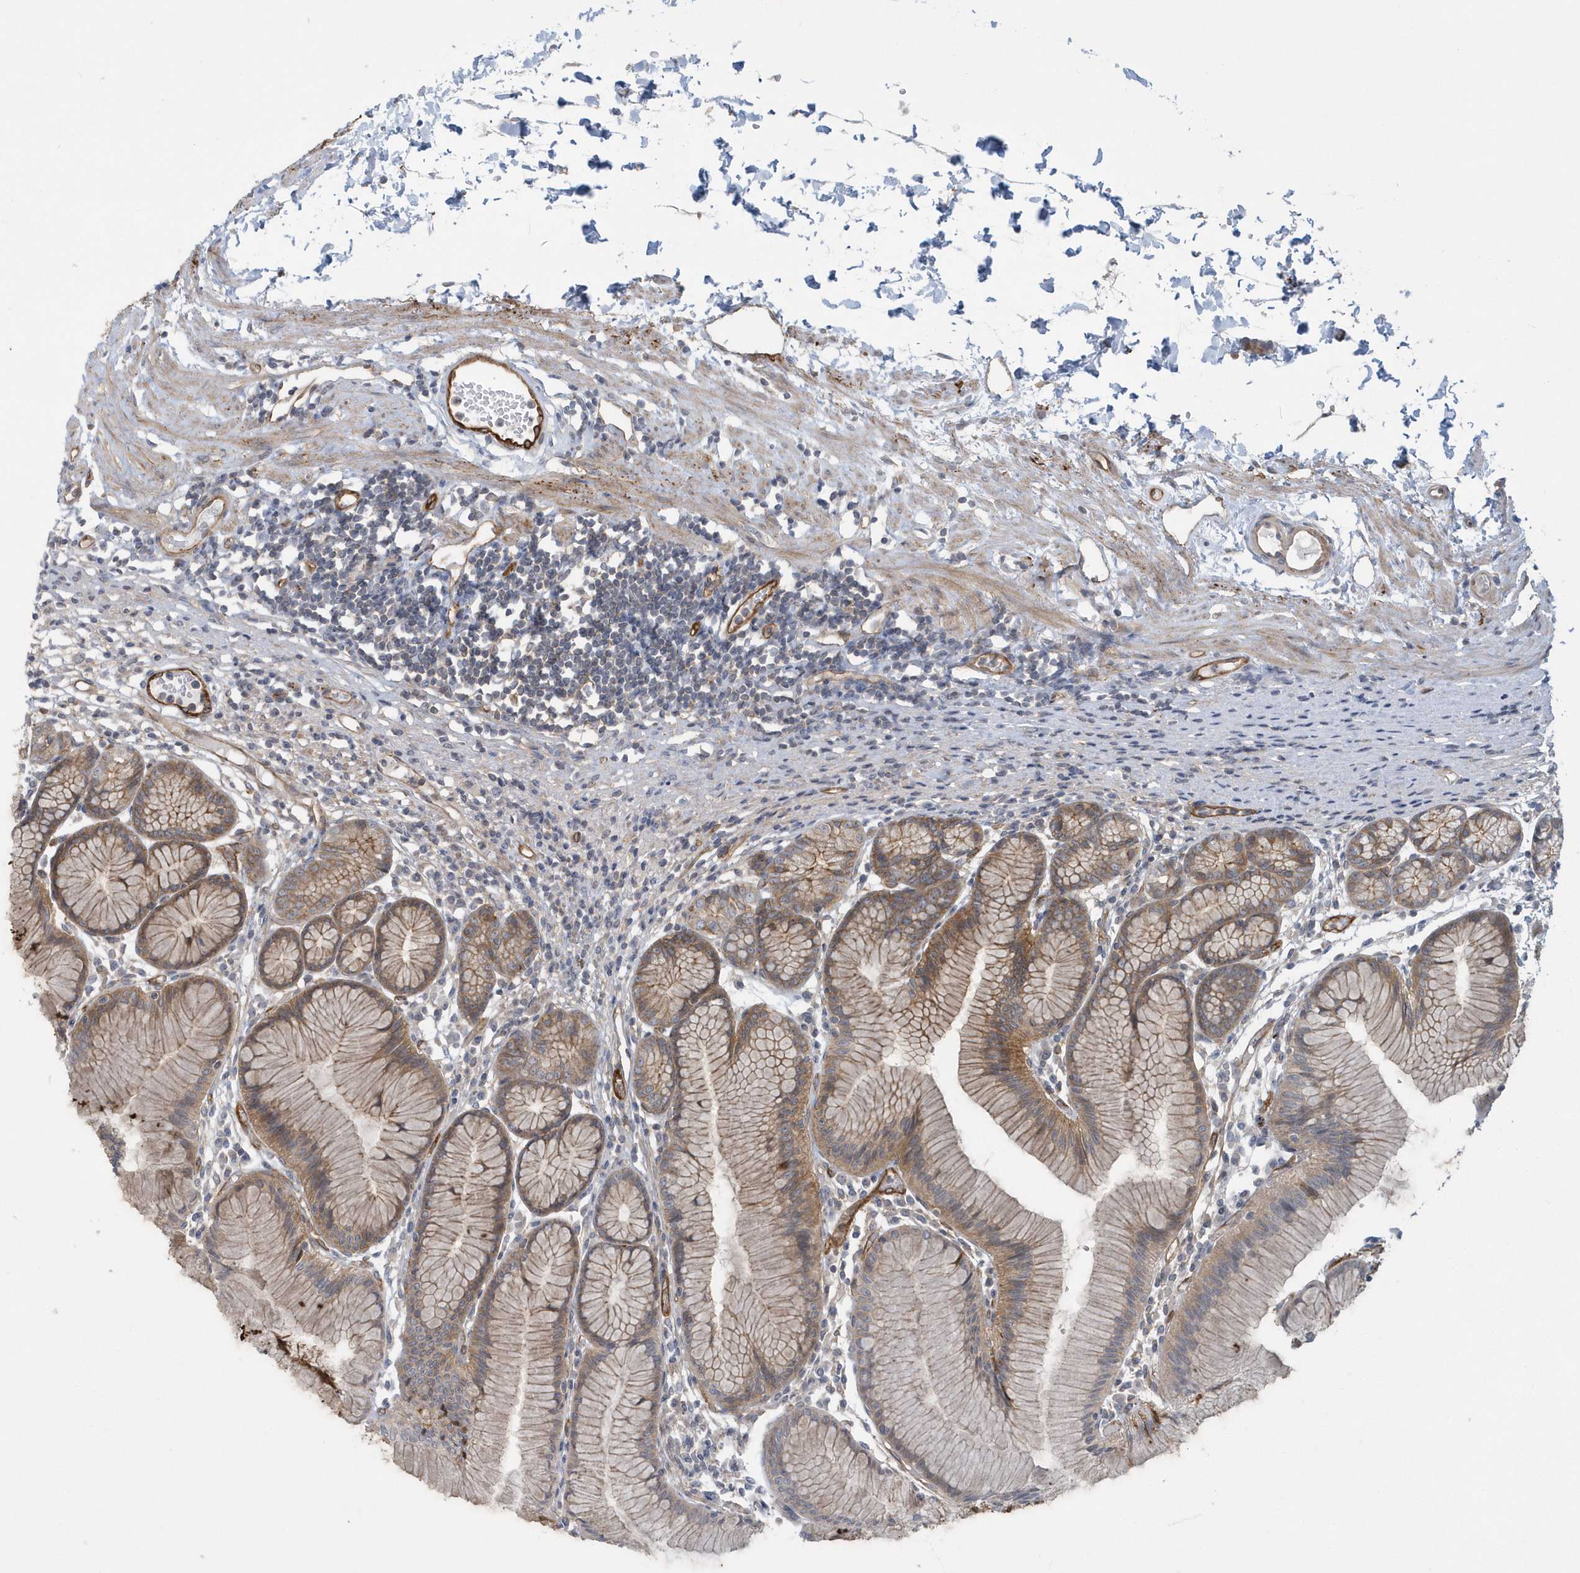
{"staining": {"intensity": "strong", "quantity": "25%-75%", "location": "cytoplasmic/membranous"}, "tissue": "stomach", "cell_type": "Glandular cells", "image_type": "normal", "snomed": [{"axis": "morphology", "description": "Normal tissue, NOS"}, {"axis": "topography", "description": "Stomach"}], "caption": "A brown stain highlights strong cytoplasmic/membranous expression of a protein in glandular cells of benign stomach. (brown staining indicates protein expression, while blue staining denotes nuclei).", "gene": "RAI14", "patient": {"sex": "female", "age": 57}}